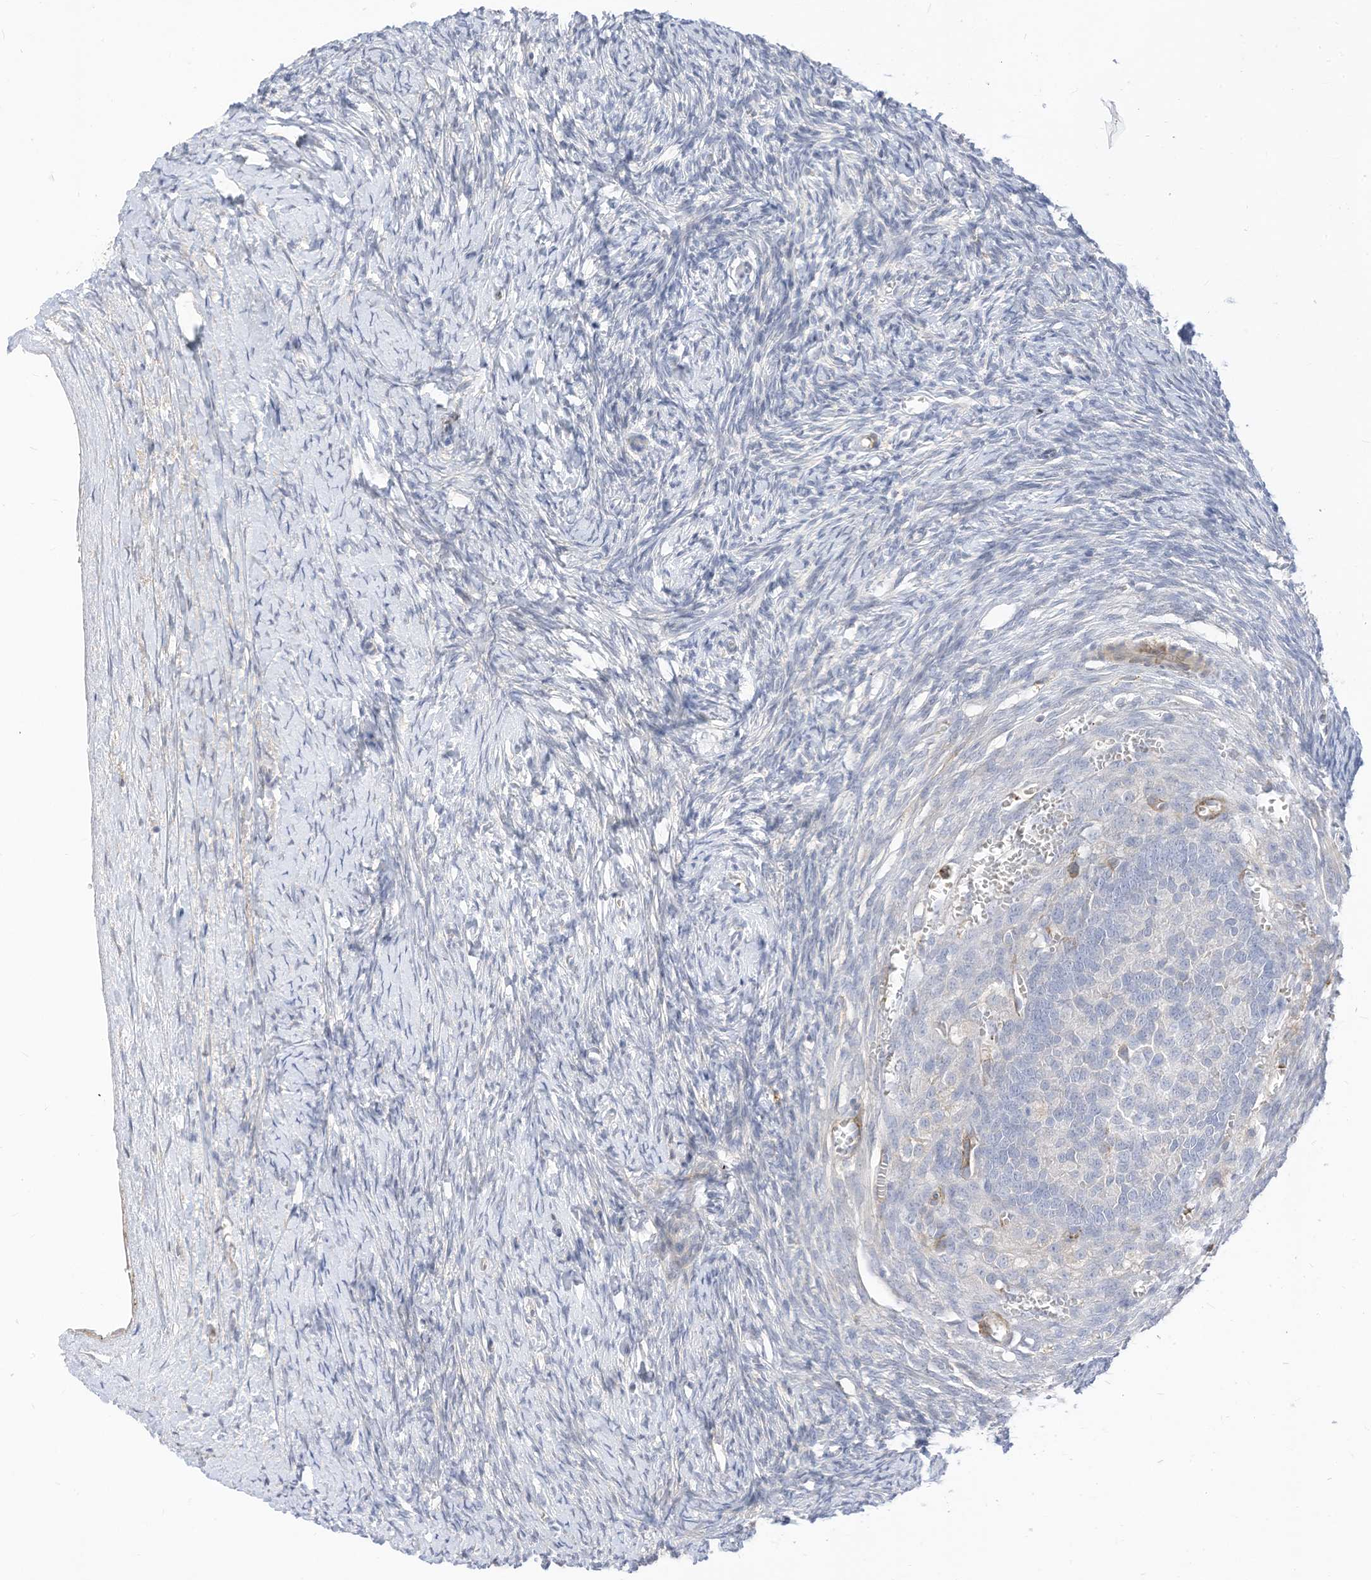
{"staining": {"intensity": "negative", "quantity": "none", "location": "none"}, "tissue": "ovary", "cell_type": "Follicle cells", "image_type": "normal", "snomed": [{"axis": "morphology", "description": "Normal tissue, NOS"}, {"axis": "morphology", "description": "Developmental malformation"}, {"axis": "topography", "description": "Ovary"}], "caption": "Immunohistochemical staining of unremarkable human ovary shows no significant staining in follicle cells.", "gene": "ATP13A1", "patient": {"sex": "female", "age": 39}}